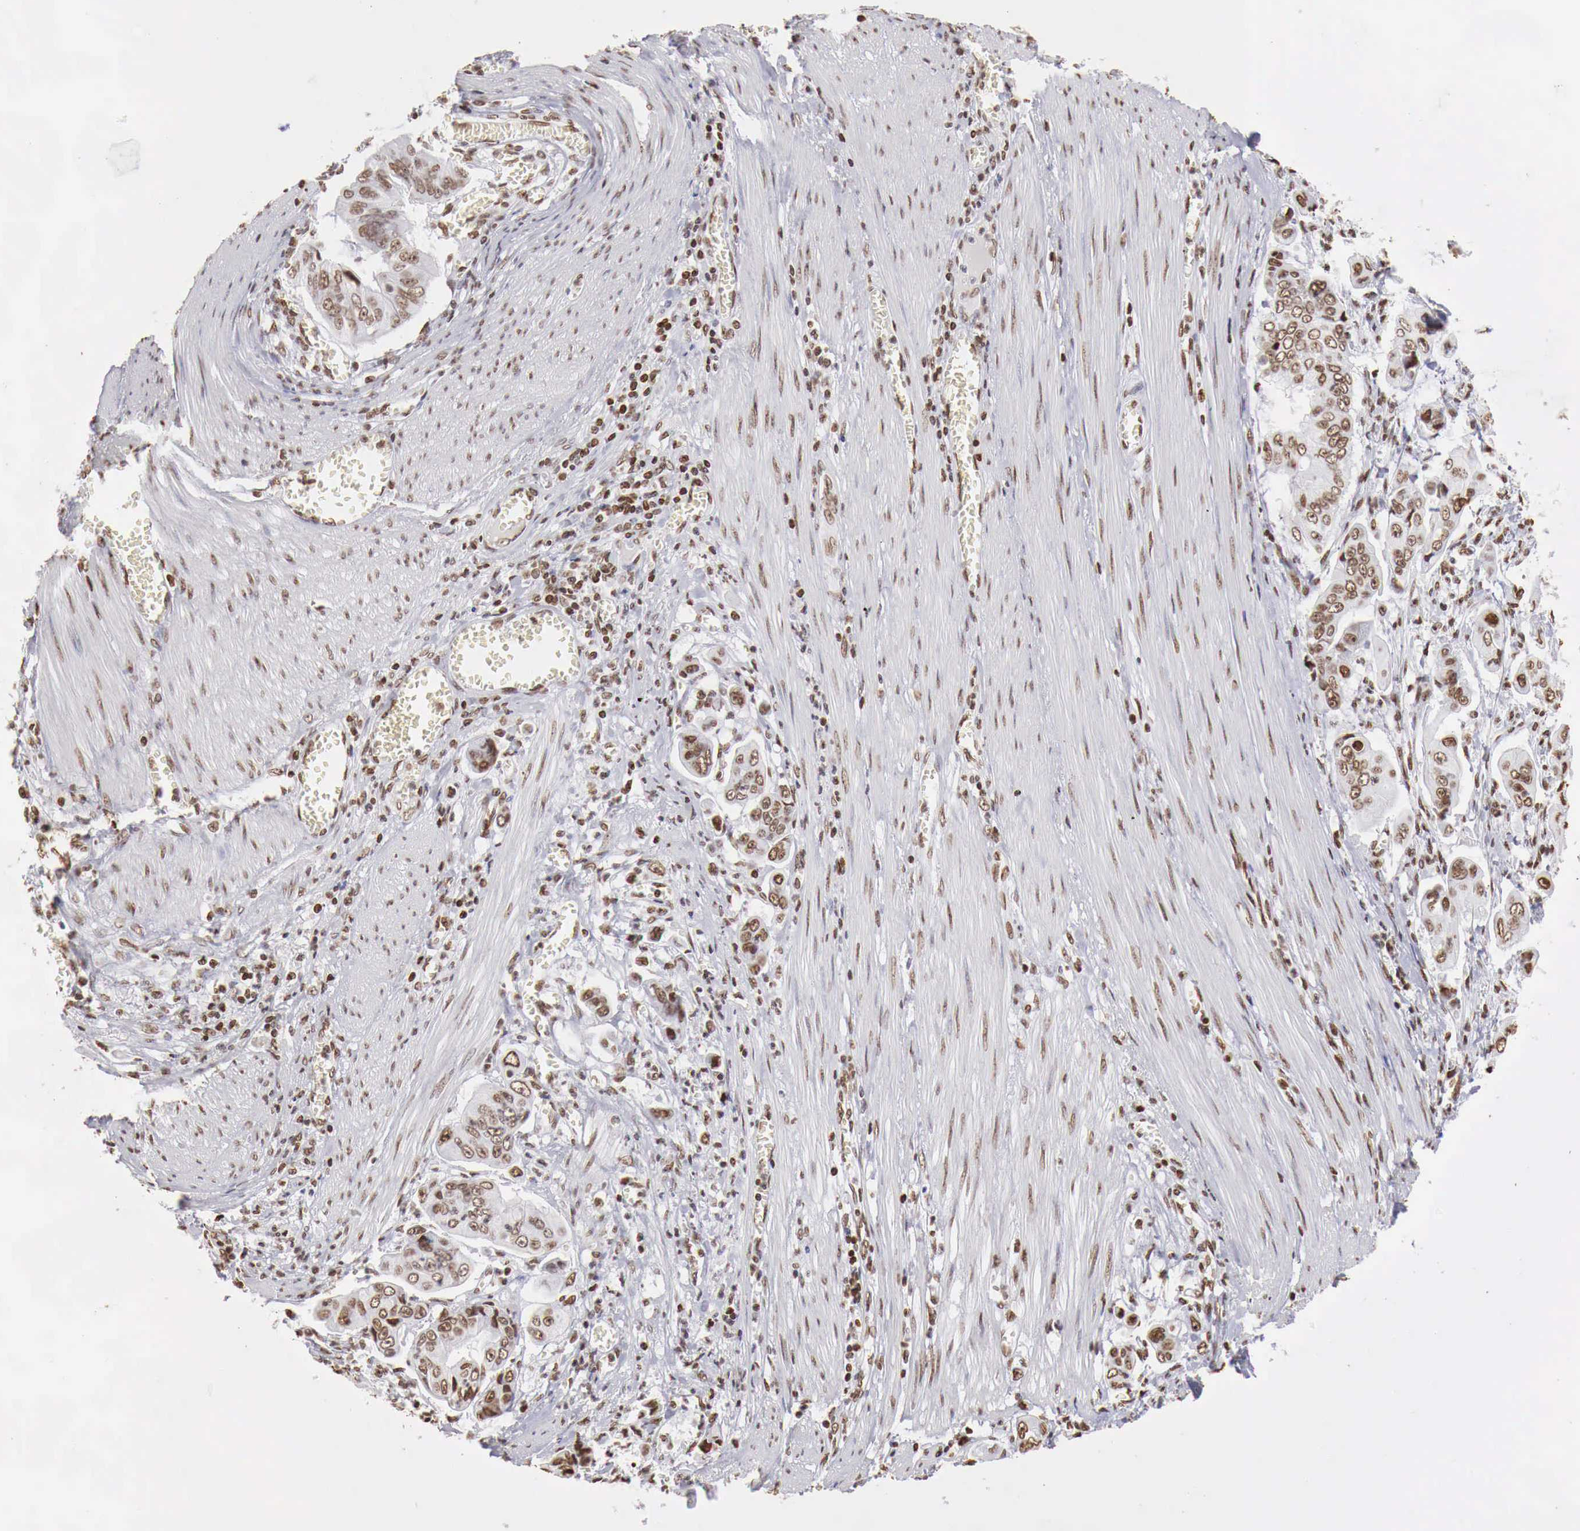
{"staining": {"intensity": "strong", "quantity": ">75%", "location": "nuclear"}, "tissue": "stomach cancer", "cell_type": "Tumor cells", "image_type": "cancer", "snomed": [{"axis": "morphology", "description": "Adenocarcinoma, NOS"}, {"axis": "topography", "description": "Stomach, upper"}], "caption": "Stomach cancer tissue displays strong nuclear positivity in approximately >75% of tumor cells, visualized by immunohistochemistry.", "gene": "DKC1", "patient": {"sex": "male", "age": 80}}